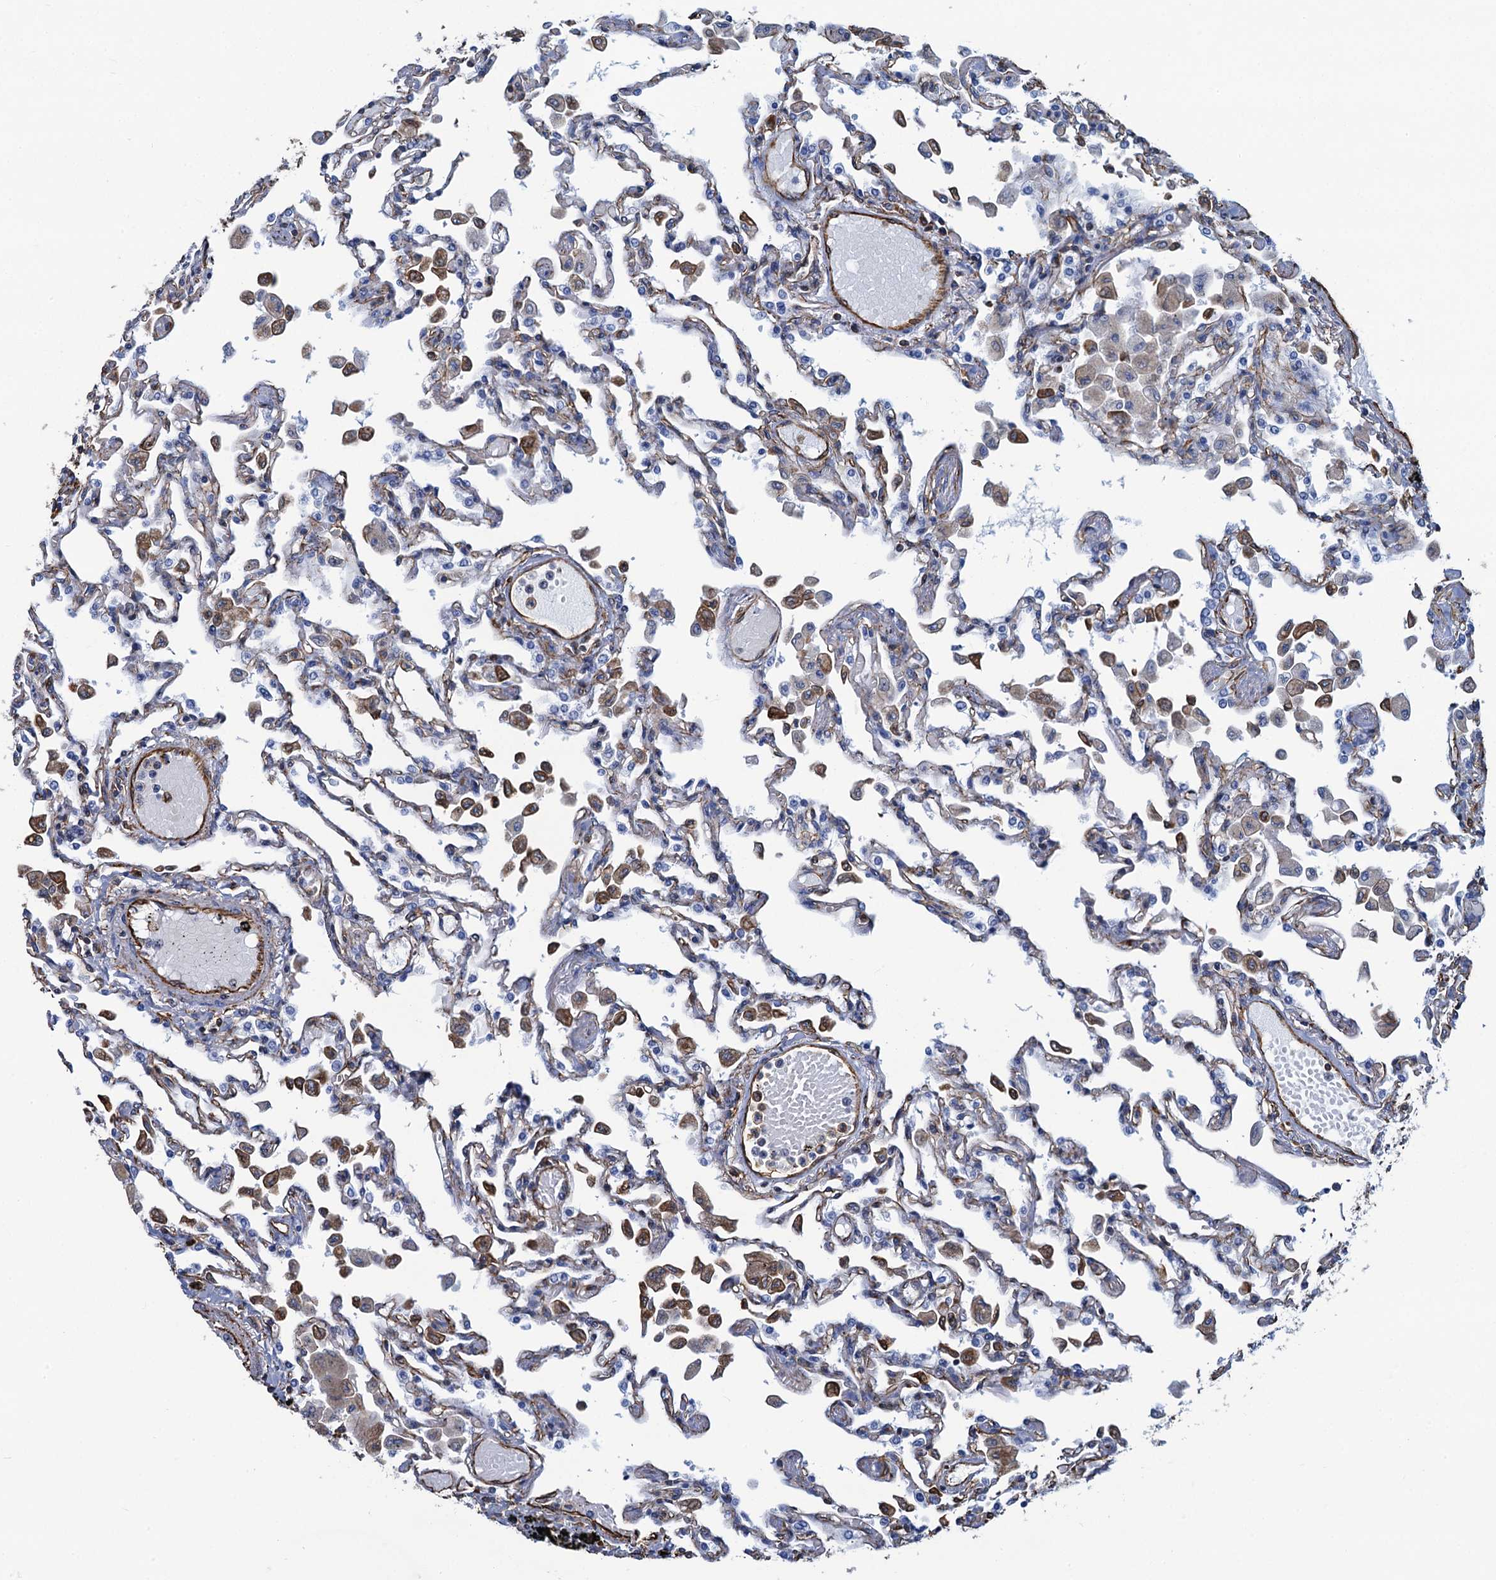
{"staining": {"intensity": "negative", "quantity": "none", "location": "none"}, "tissue": "lung", "cell_type": "Alveolar cells", "image_type": "normal", "snomed": [{"axis": "morphology", "description": "Normal tissue, NOS"}, {"axis": "topography", "description": "Bronchus"}, {"axis": "topography", "description": "Lung"}], "caption": "A micrograph of human lung is negative for staining in alveolar cells. Brightfield microscopy of IHC stained with DAB (brown) and hematoxylin (blue), captured at high magnification.", "gene": "PGM2", "patient": {"sex": "female", "age": 49}}